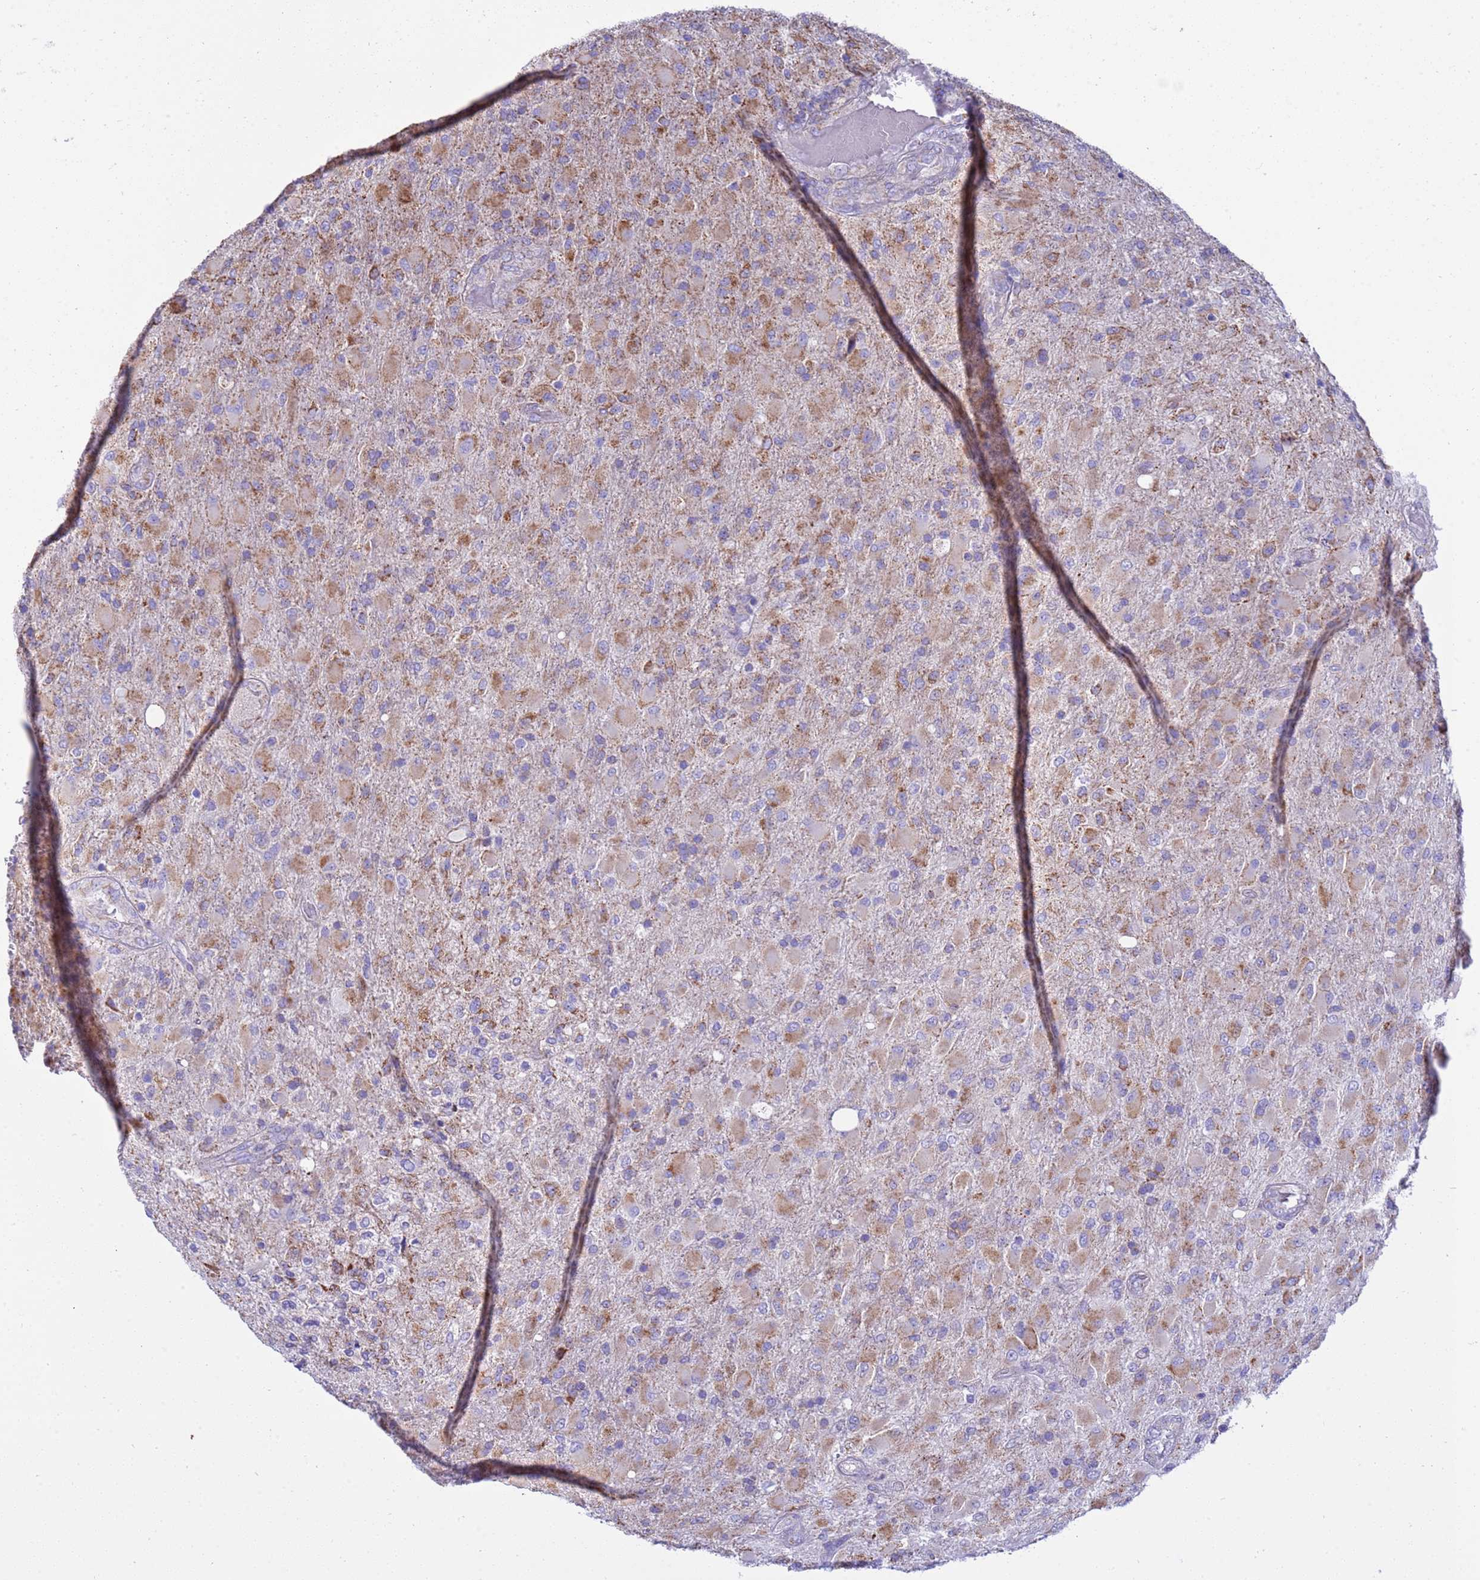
{"staining": {"intensity": "moderate", "quantity": "<25%", "location": "cytoplasmic/membranous"}, "tissue": "glioma", "cell_type": "Tumor cells", "image_type": "cancer", "snomed": [{"axis": "morphology", "description": "Glioma, malignant, Low grade"}, {"axis": "topography", "description": "Brain"}], "caption": "Immunohistochemical staining of human low-grade glioma (malignant) exhibits low levels of moderate cytoplasmic/membranous protein staining in about <25% of tumor cells.", "gene": "RNF165", "patient": {"sex": "male", "age": 65}}